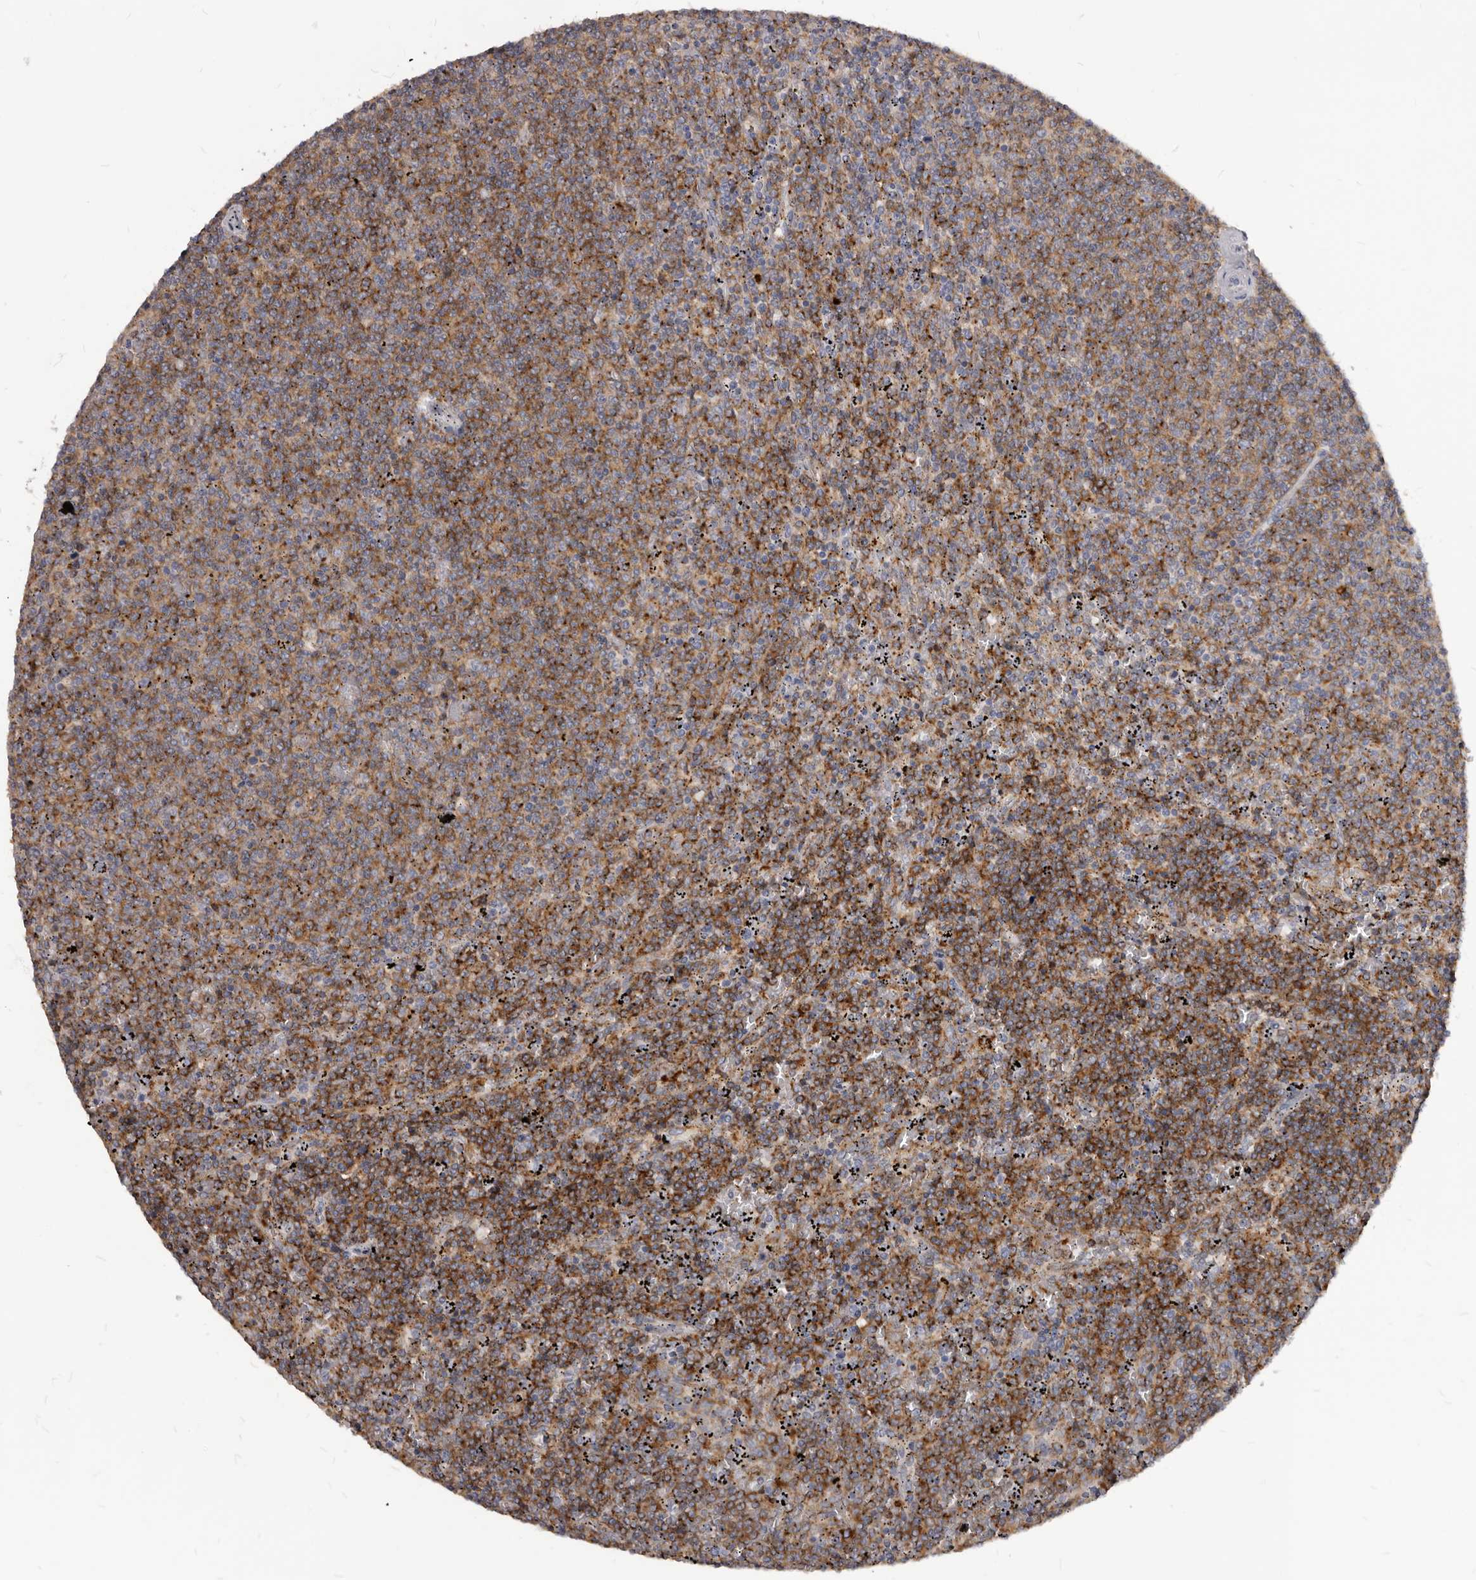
{"staining": {"intensity": "moderate", "quantity": ">75%", "location": "cytoplasmic/membranous"}, "tissue": "lymphoma", "cell_type": "Tumor cells", "image_type": "cancer", "snomed": [{"axis": "morphology", "description": "Malignant lymphoma, non-Hodgkin's type, Low grade"}, {"axis": "topography", "description": "Spleen"}], "caption": "Tumor cells reveal moderate cytoplasmic/membranous expression in about >75% of cells in lymphoma.", "gene": "PI4K2A", "patient": {"sex": "female", "age": 50}}